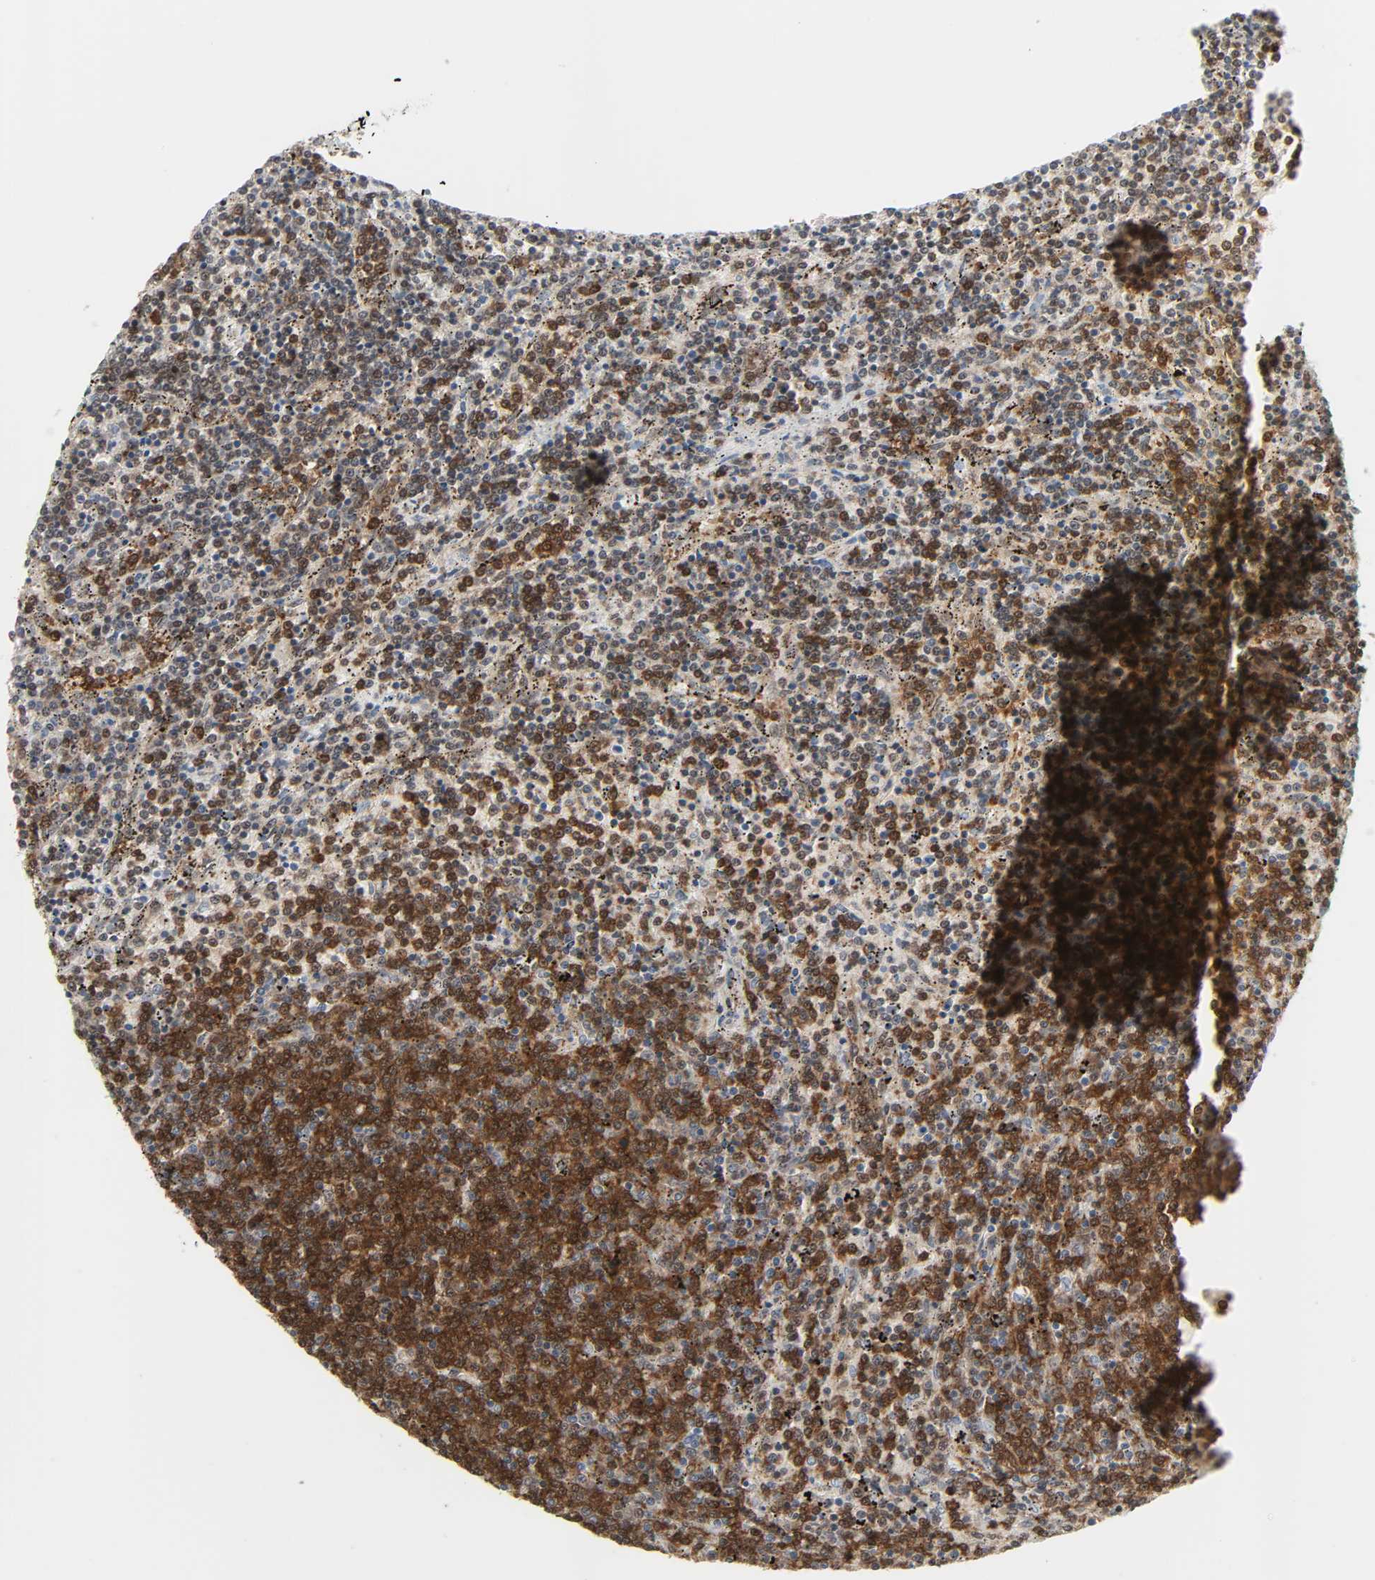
{"staining": {"intensity": "moderate", "quantity": "25%-75%", "location": "cytoplasmic/membranous"}, "tissue": "lymphoma", "cell_type": "Tumor cells", "image_type": "cancer", "snomed": [{"axis": "morphology", "description": "Malignant lymphoma, non-Hodgkin's type, Low grade"}, {"axis": "topography", "description": "Spleen"}], "caption": "Low-grade malignant lymphoma, non-Hodgkin's type tissue shows moderate cytoplasmic/membranous expression in approximately 25%-75% of tumor cells, visualized by immunohistochemistry.", "gene": "GSK3A", "patient": {"sex": "female", "age": 50}}